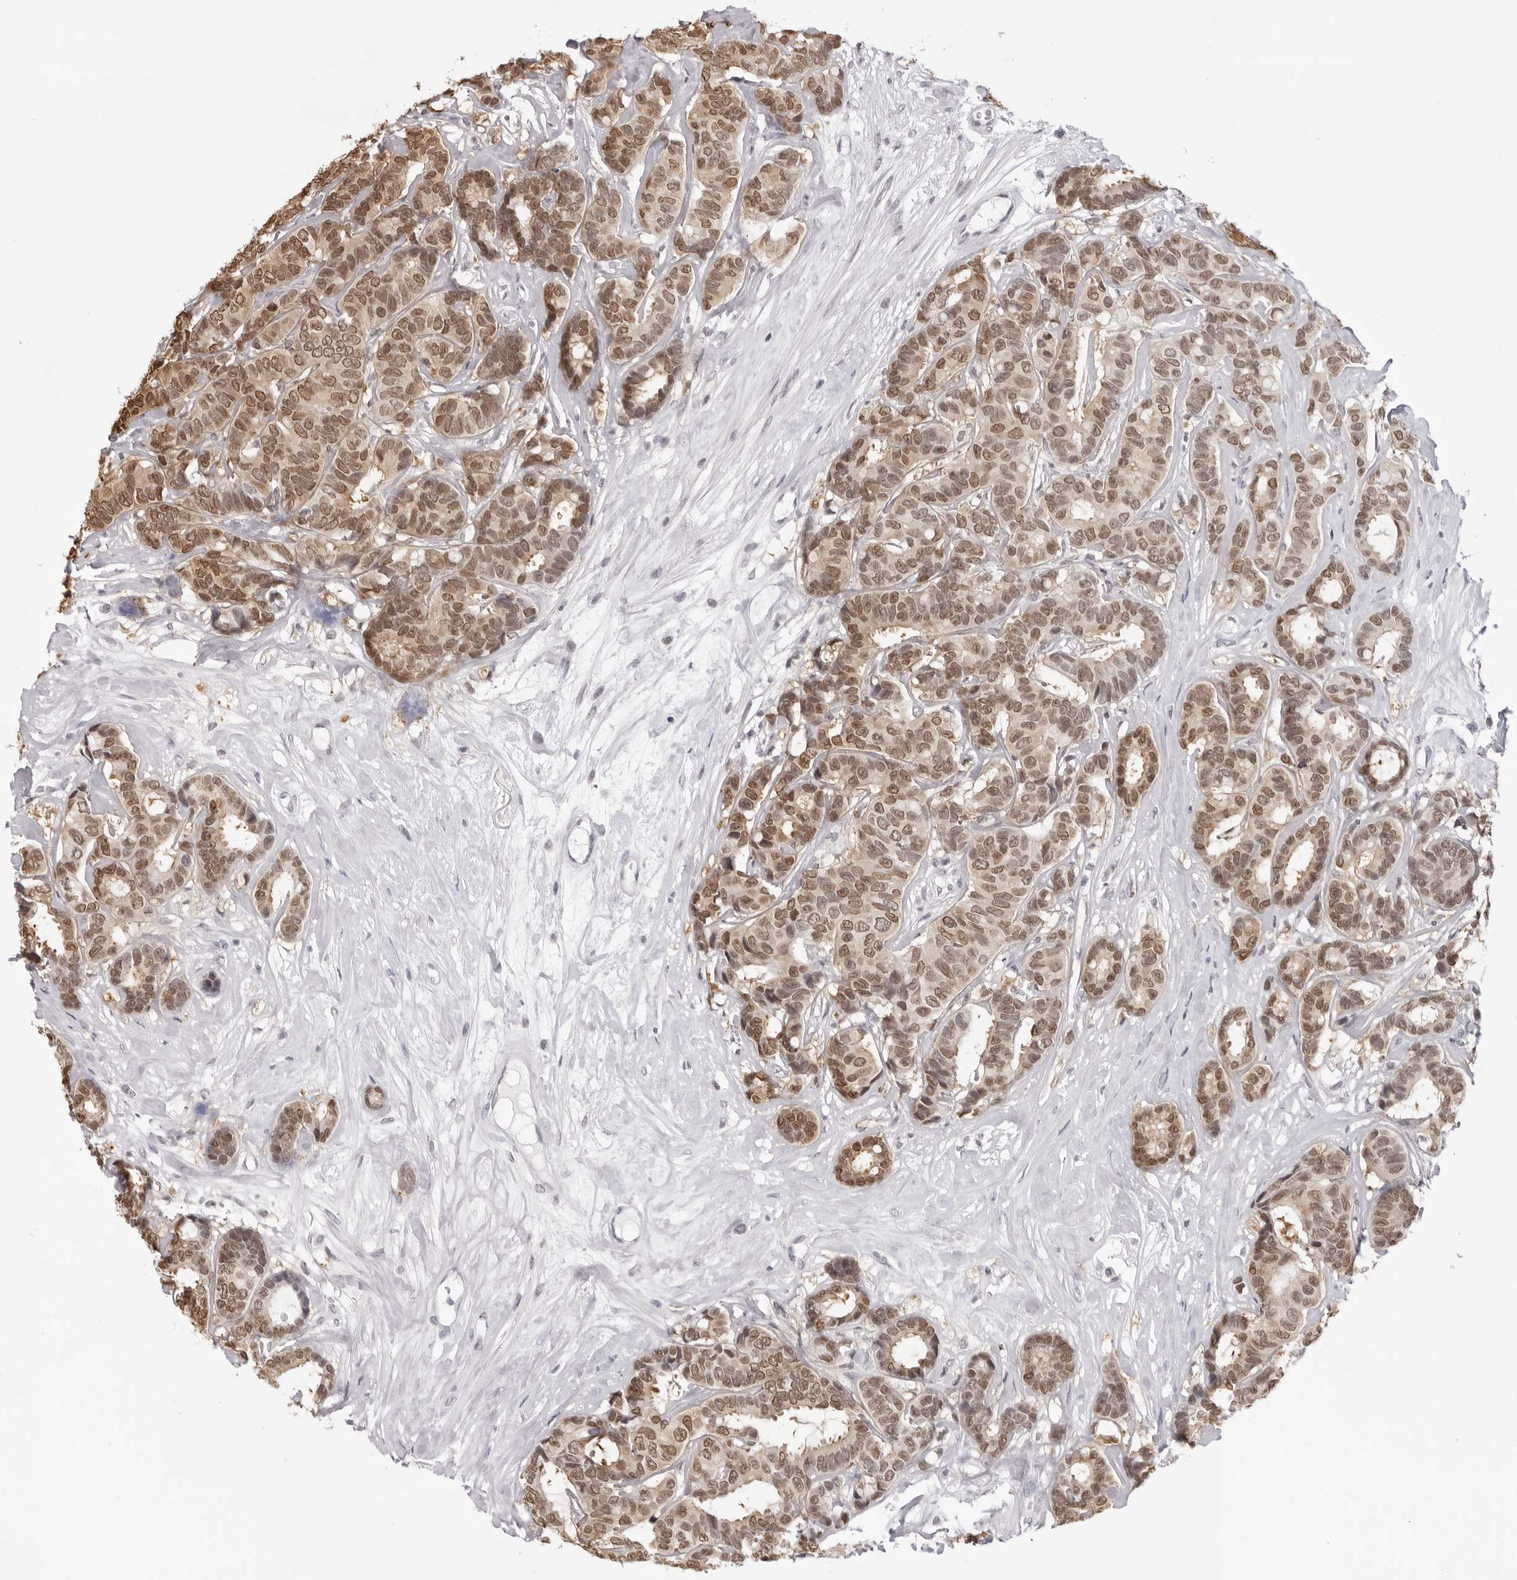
{"staining": {"intensity": "moderate", "quantity": ">75%", "location": "nuclear"}, "tissue": "breast cancer", "cell_type": "Tumor cells", "image_type": "cancer", "snomed": [{"axis": "morphology", "description": "Duct carcinoma"}, {"axis": "topography", "description": "Breast"}], "caption": "Tumor cells exhibit medium levels of moderate nuclear expression in approximately >75% of cells in human breast cancer (invasive ductal carcinoma). (IHC, brightfield microscopy, high magnification).", "gene": "HSPA4", "patient": {"sex": "female", "age": 87}}